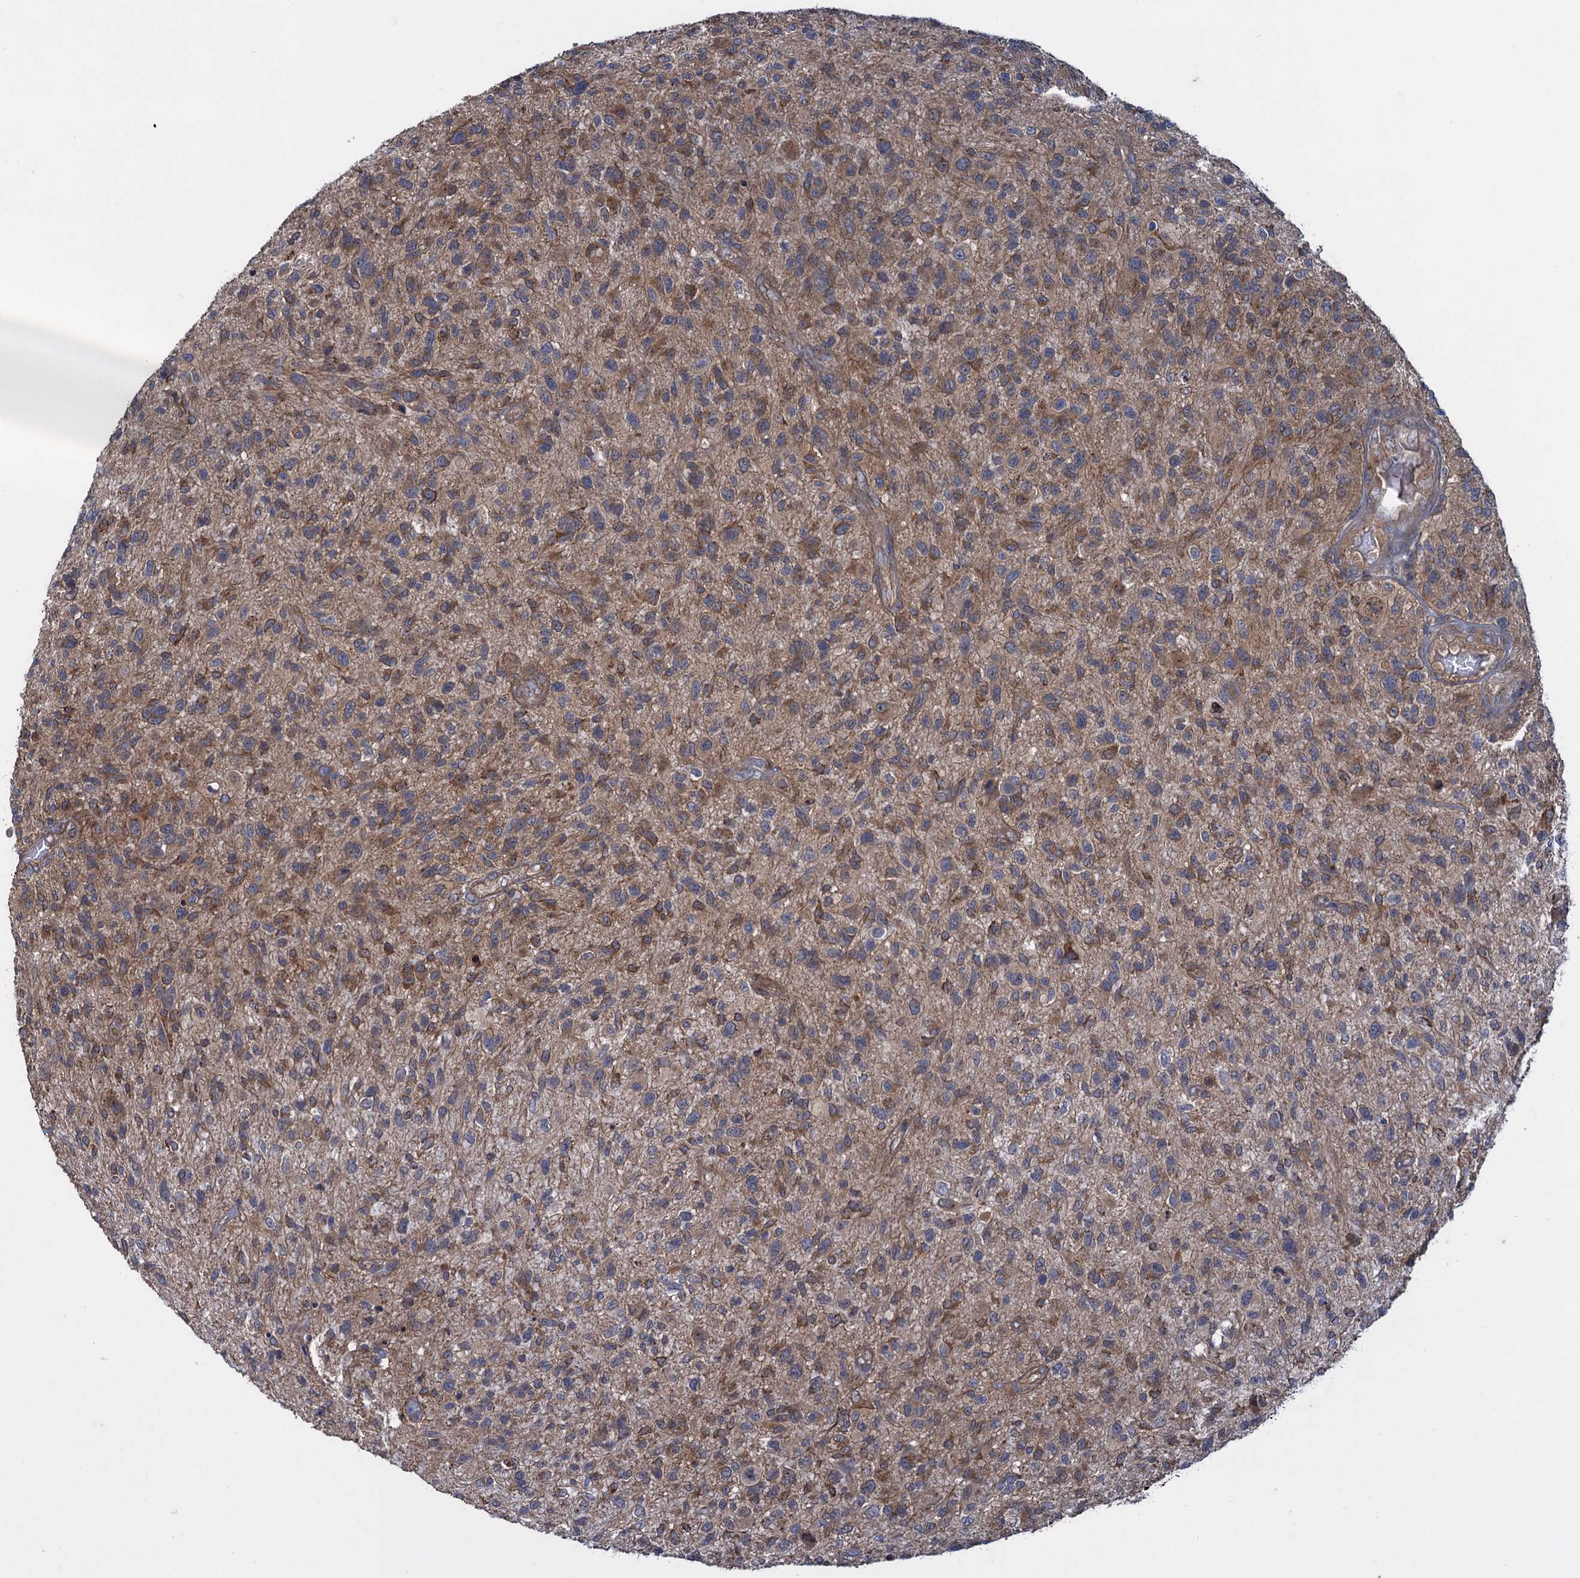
{"staining": {"intensity": "weak", "quantity": "25%-75%", "location": "cytoplasmic/membranous"}, "tissue": "glioma", "cell_type": "Tumor cells", "image_type": "cancer", "snomed": [{"axis": "morphology", "description": "Glioma, malignant, High grade"}, {"axis": "topography", "description": "Brain"}], "caption": "Immunohistochemical staining of human malignant high-grade glioma reveals low levels of weak cytoplasmic/membranous protein positivity in about 25%-75% of tumor cells. (Stains: DAB (3,3'-diaminobenzidine) in brown, nuclei in blue, Microscopy: brightfield microscopy at high magnification).", "gene": "HAUS1", "patient": {"sex": "male", "age": 47}}